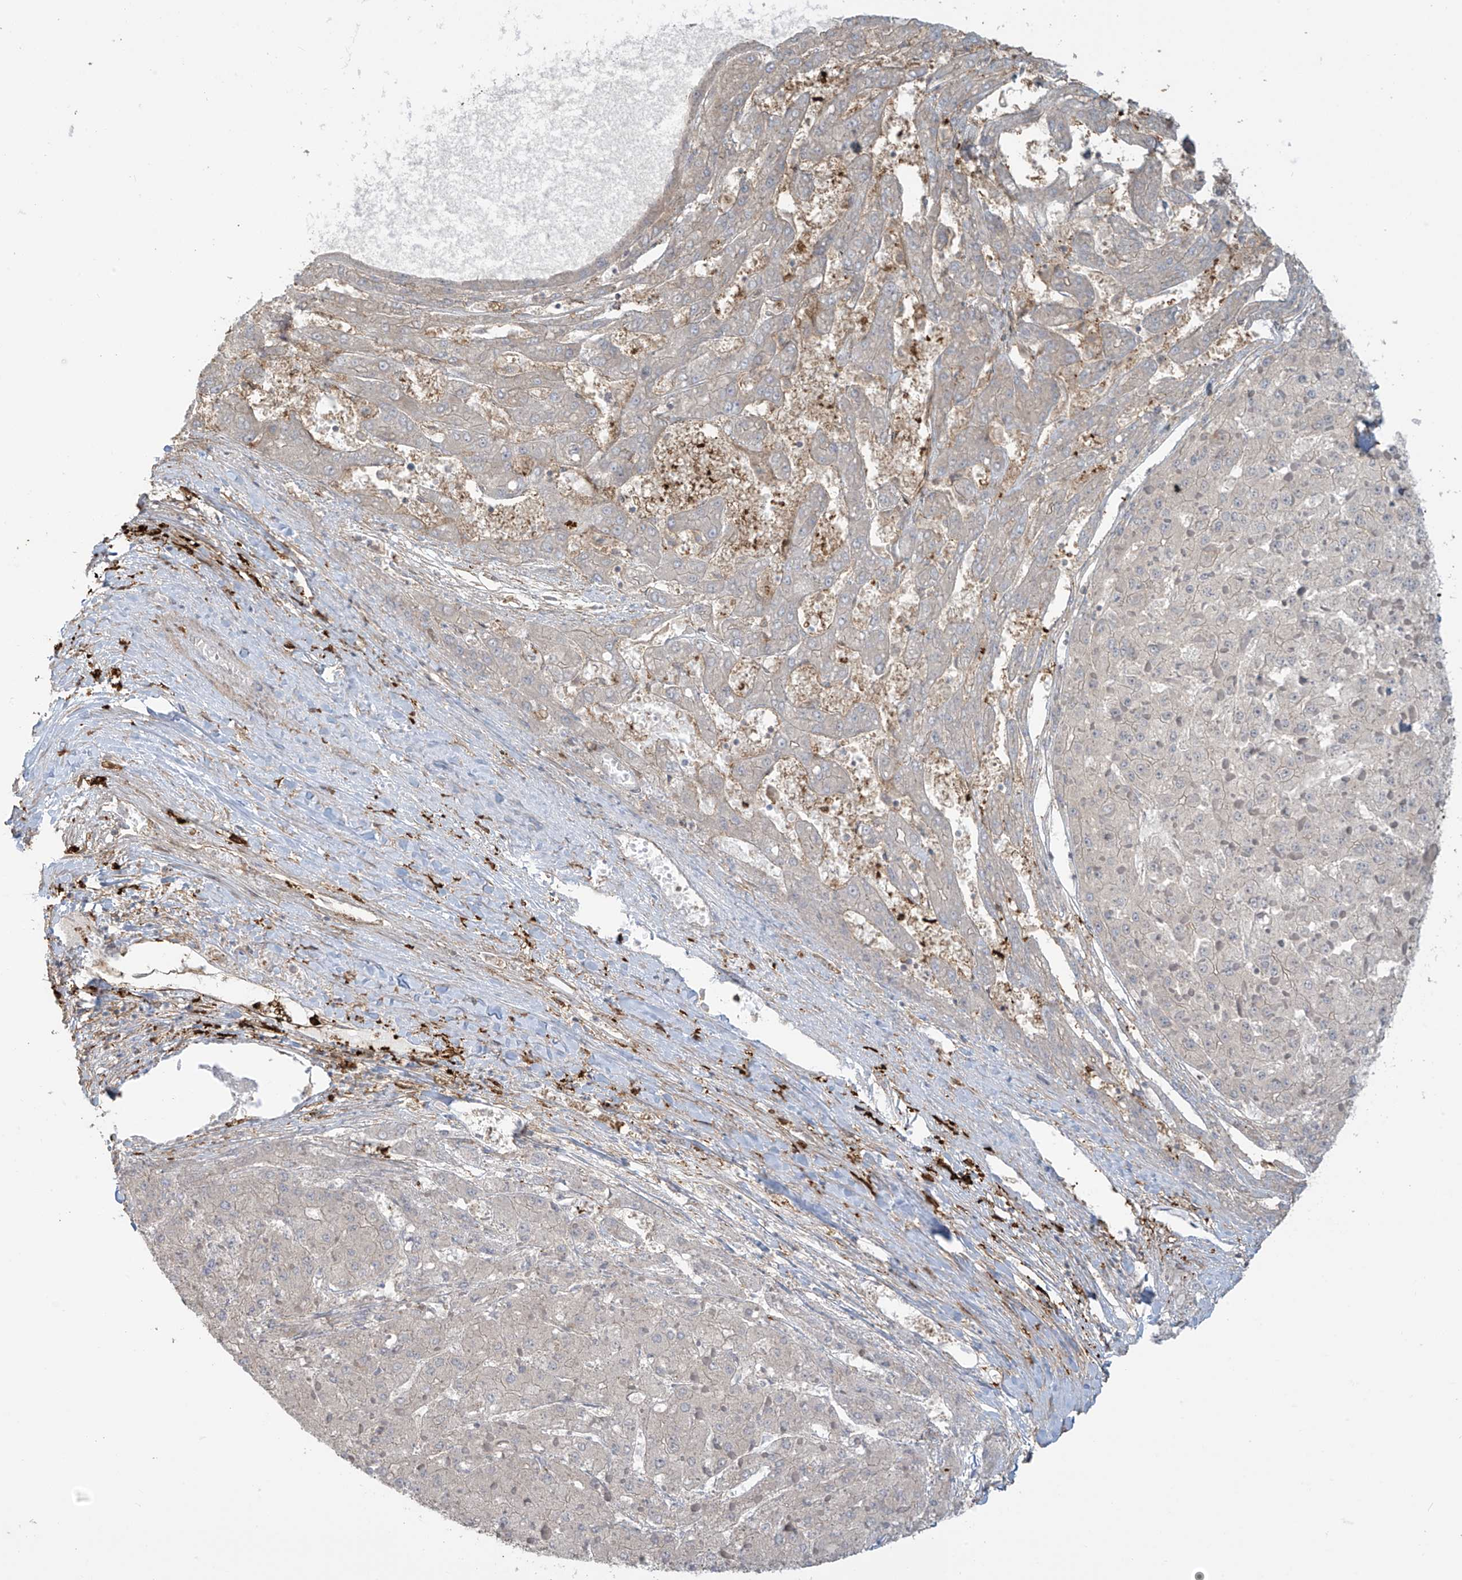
{"staining": {"intensity": "negative", "quantity": "none", "location": "none"}, "tissue": "liver cancer", "cell_type": "Tumor cells", "image_type": "cancer", "snomed": [{"axis": "morphology", "description": "Carcinoma, Hepatocellular, NOS"}, {"axis": "topography", "description": "Liver"}], "caption": "A micrograph of human liver cancer is negative for staining in tumor cells. (Stains: DAB (3,3'-diaminobenzidine) IHC with hematoxylin counter stain, Microscopy: brightfield microscopy at high magnification).", "gene": "TAGAP", "patient": {"sex": "female", "age": 73}}